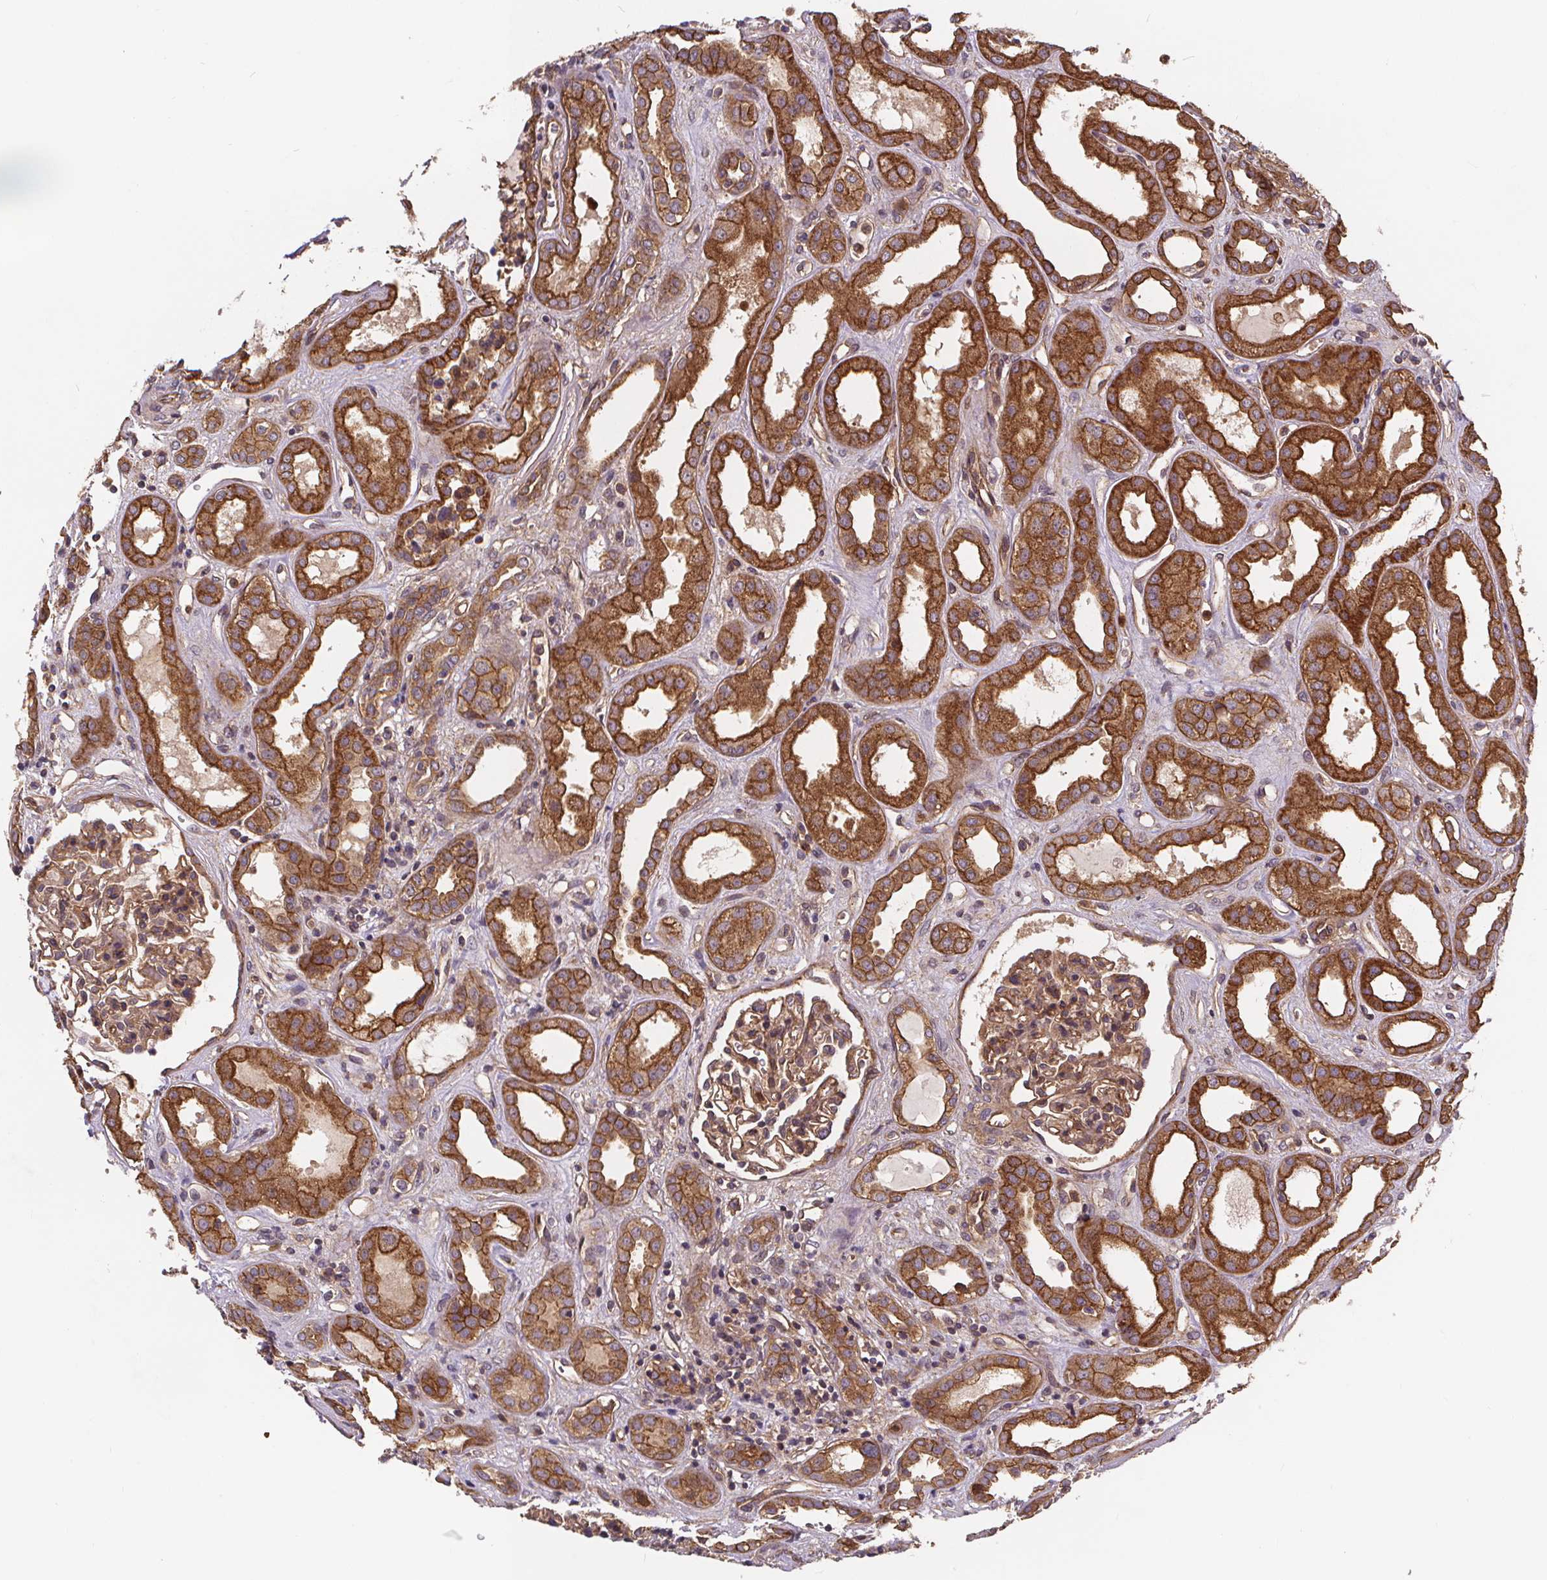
{"staining": {"intensity": "moderate", "quantity": ">75%", "location": "cytoplasmic/membranous"}, "tissue": "kidney", "cell_type": "Cells in glomeruli", "image_type": "normal", "snomed": [{"axis": "morphology", "description": "Normal tissue, NOS"}, {"axis": "topography", "description": "Kidney"}], "caption": "A brown stain highlights moderate cytoplasmic/membranous staining of a protein in cells in glomeruli of benign human kidney. (DAB (3,3'-diaminobenzidine) IHC with brightfield microscopy, high magnification).", "gene": "CLINT1", "patient": {"sex": "male", "age": 59}}